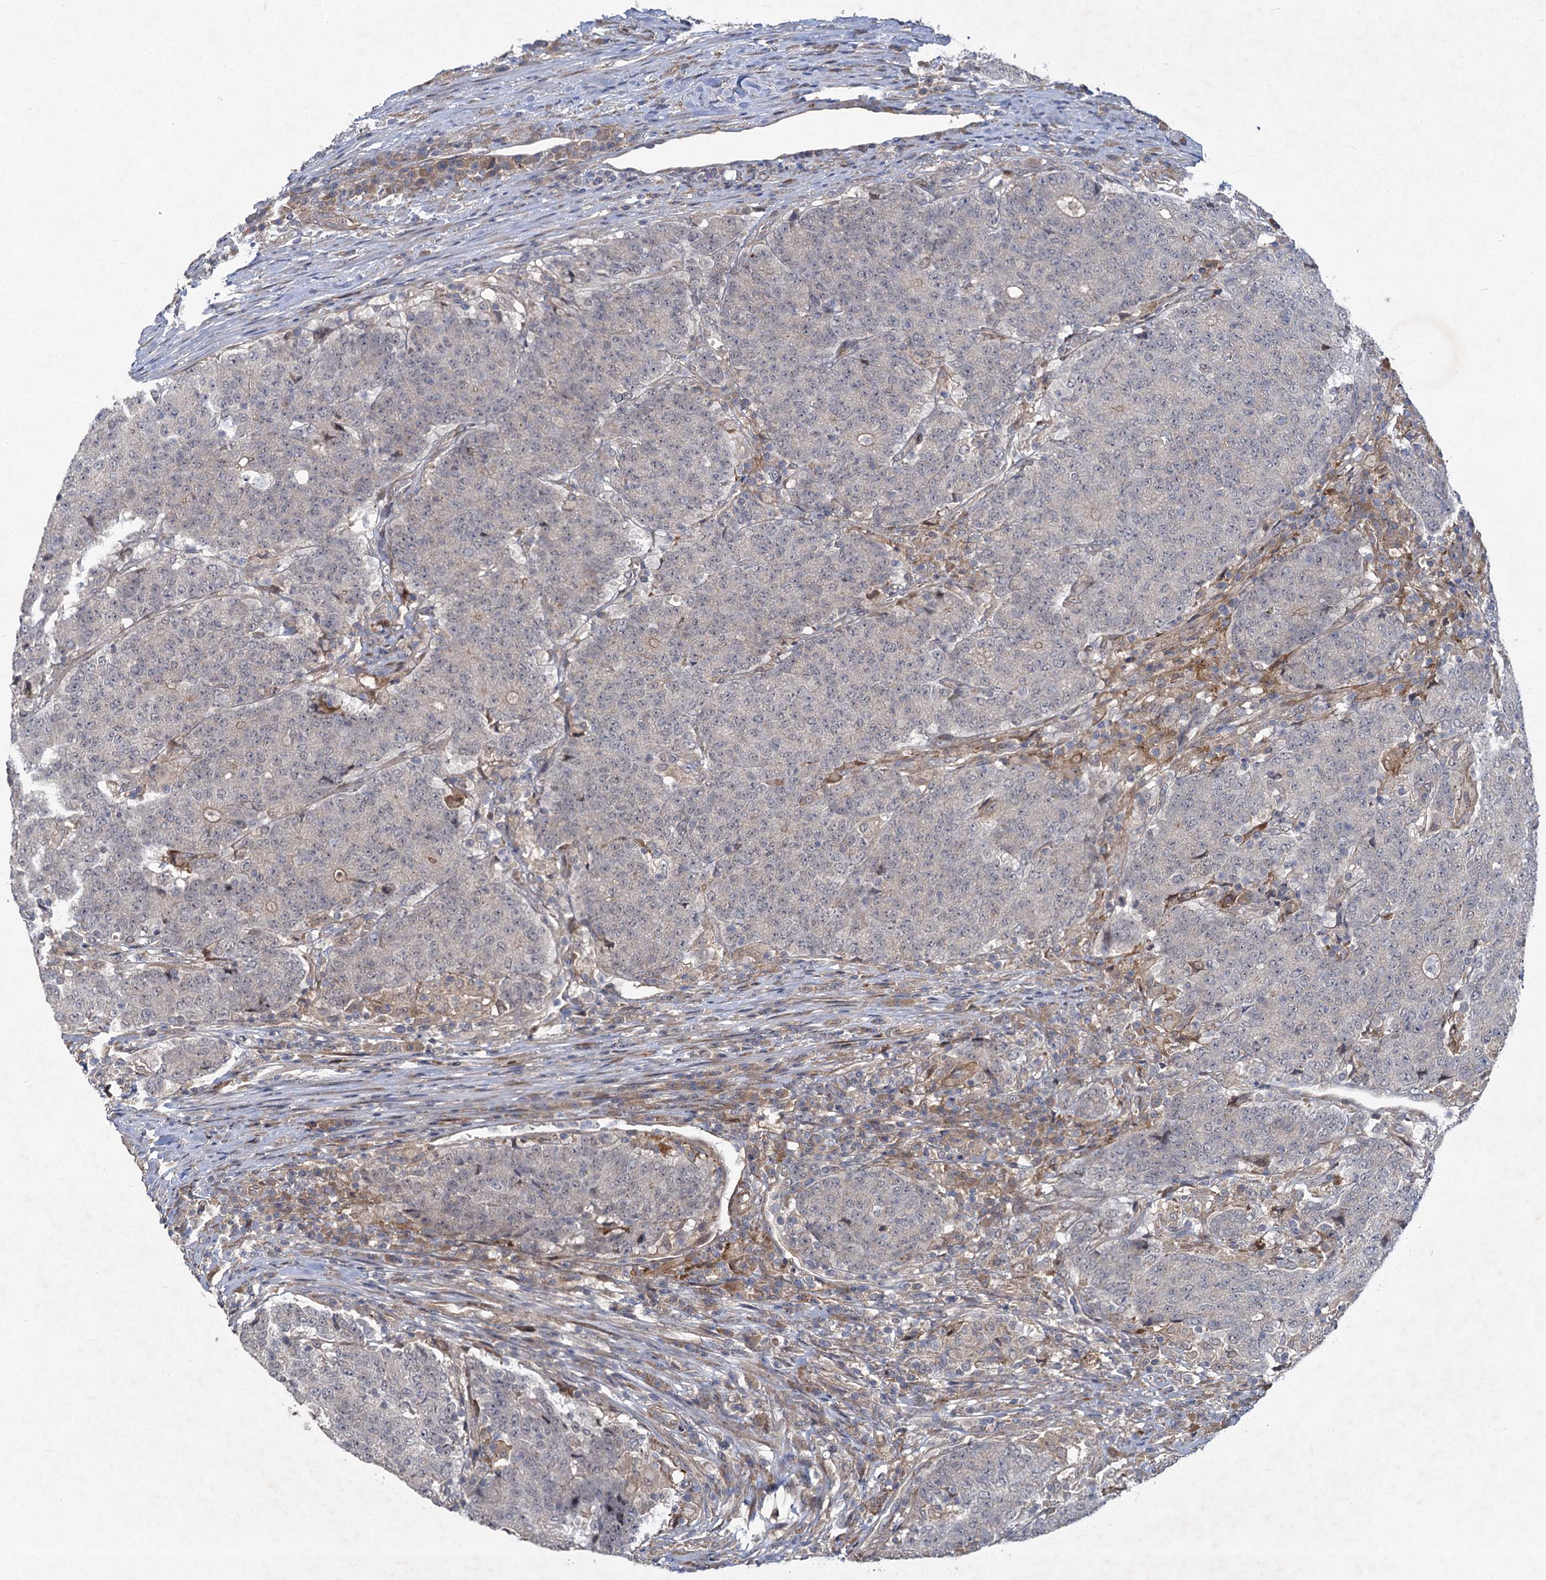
{"staining": {"intensity": "negative", "quantity": "none", "location": "none"}, "tissue": "colorectal cancer", "cell_type": "Tumor cells", "image_type": "cancer", "snomed": [{"axis": "morphology", "description": "Adenocarcinoma, NOS"}, {"axis": "topography", "description": "Colon"}], "caption": "A photomicrograph of human colorectal adenocarcinoma is negative for staining in tumor cells.", "gene": "NUDT22", "patient": {"sex": "female", "age": 75}}